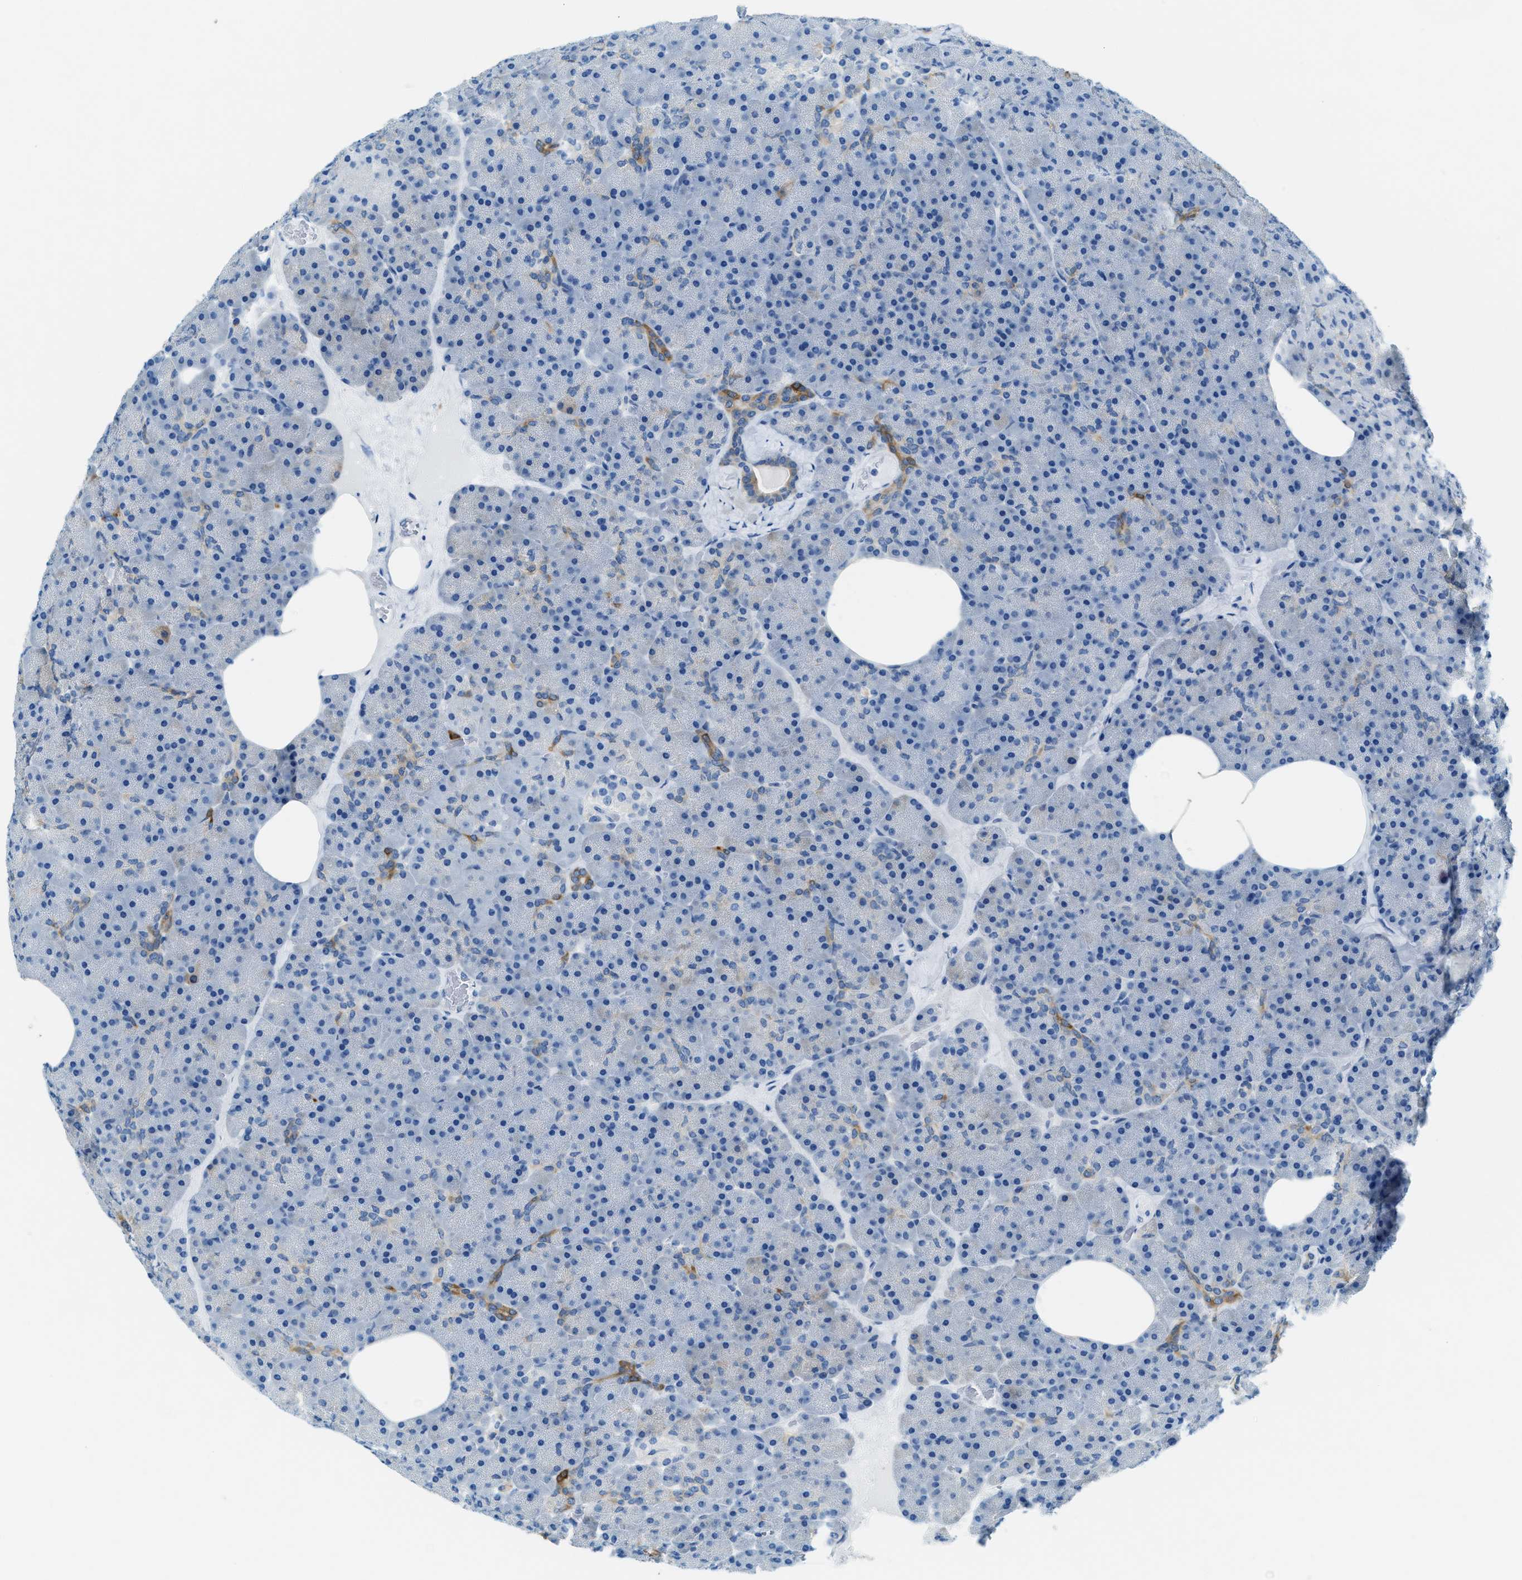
{"staining": {"intensity": "moderate", "quantity": "<25%", "location": "cytoplasmic/membranous"}, "tissue": "pancreas", "cell_type": "Exocrine glandular cells", "image_type": "normal", "snomed": [{"axis": "morphology", "description": "Normal tissue, NOS"}, {"axis": "morphology", "description": "Carcinoid, malignant, NOS"}, {"axis": "topography", "description": "Pancreas"}], "caption": "IHC photomicrograph of normal pancreas: pancreas stained using IHC exhibits low levels of moderate protein expression localized specifically in the cytoplasmic/membranous of exocrine glandular cells, appearing as a cytoplasmic/membranous brown color.", "gene": "MATCAP2", "patient": {"sex": "female", "age": 35}}